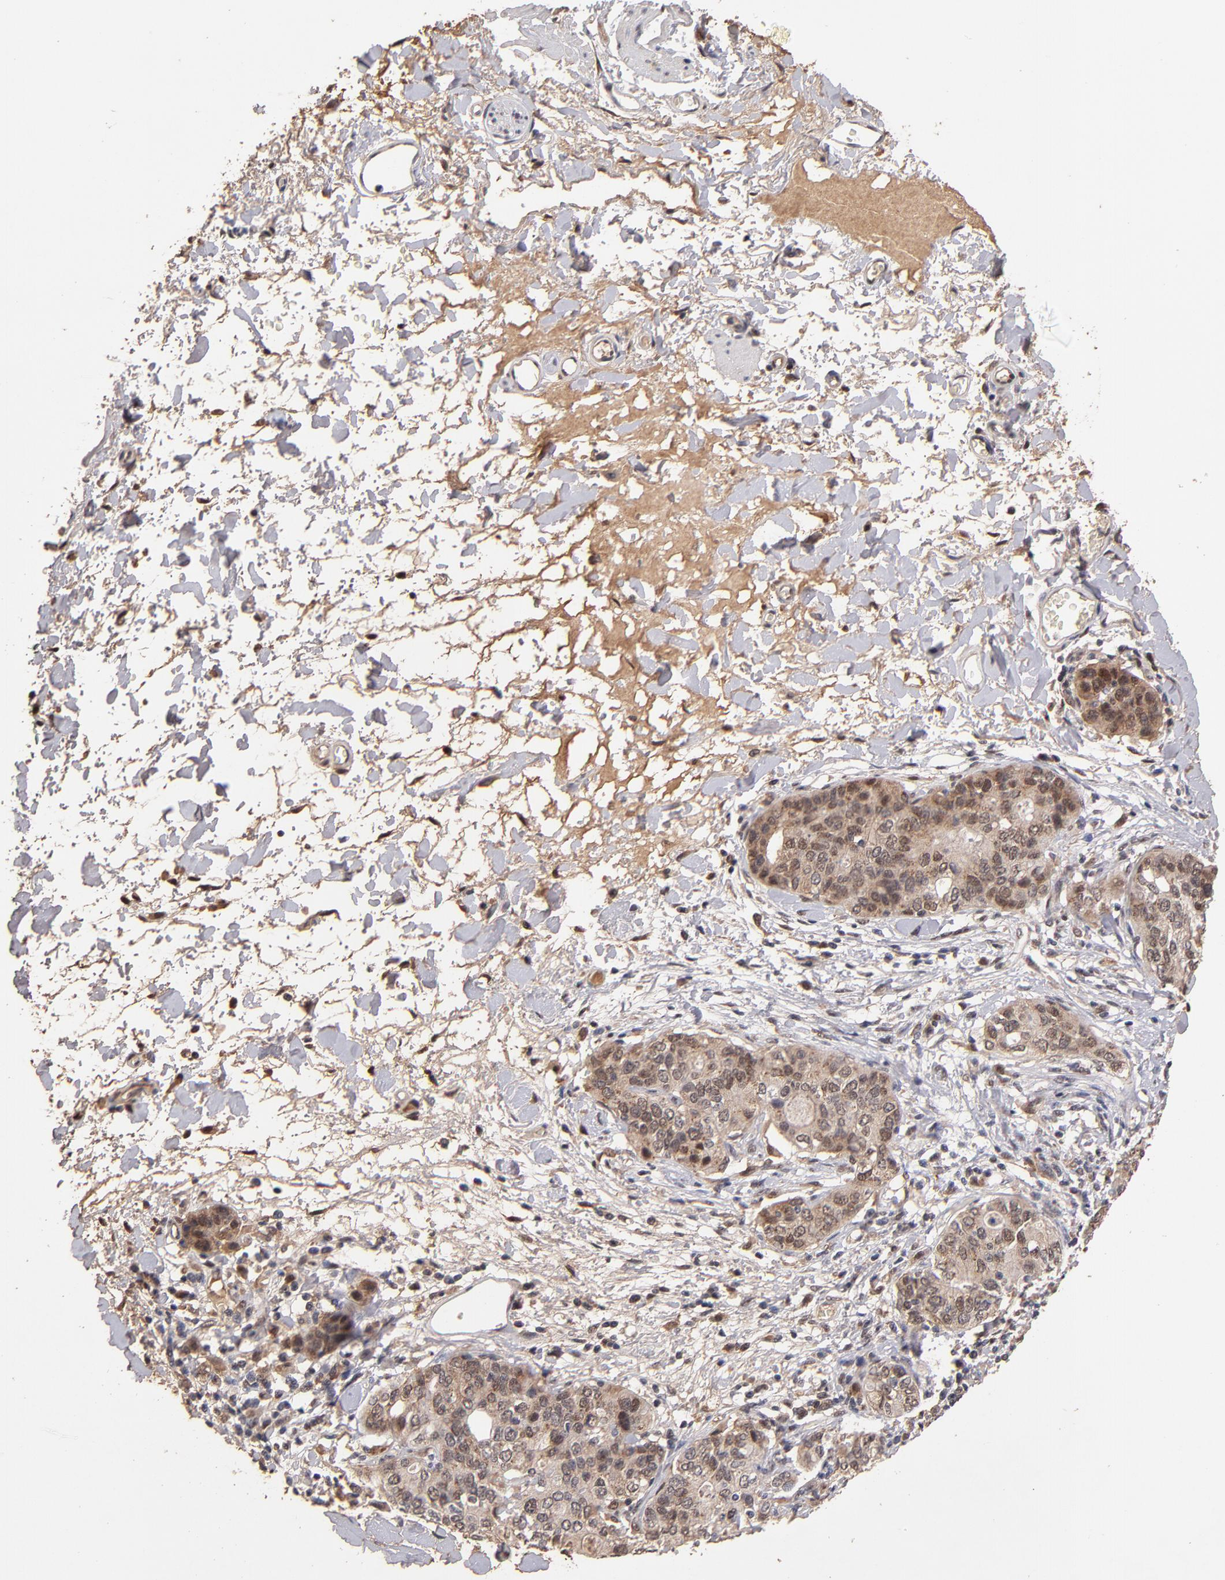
{"staining": {"intensity": "weak", "quantity": "25%-75%", "location": "cytoplasmic/membranous,nuclear"}, "tissue": "stomach cancer", "cell_type": "Tumor cells", "image_type": "cancer", "snomed": [{"axis": "morphology", "description": "Adenocarcinoma, NOS"}, {"axis": "topography", "description": "Esophagus"}, {"axis": "topography", "description": "Stomach"}], "caption": "IHC image of human stomach adenocarcinoma stained for a protein (brown), which reveals low levels of weak cytoplasmic/membranous and nuclear positivity in approximately 25%-75% of tumor cells.", "gene": "EAPP", "patient": {"sex": "male", "age": 74}}